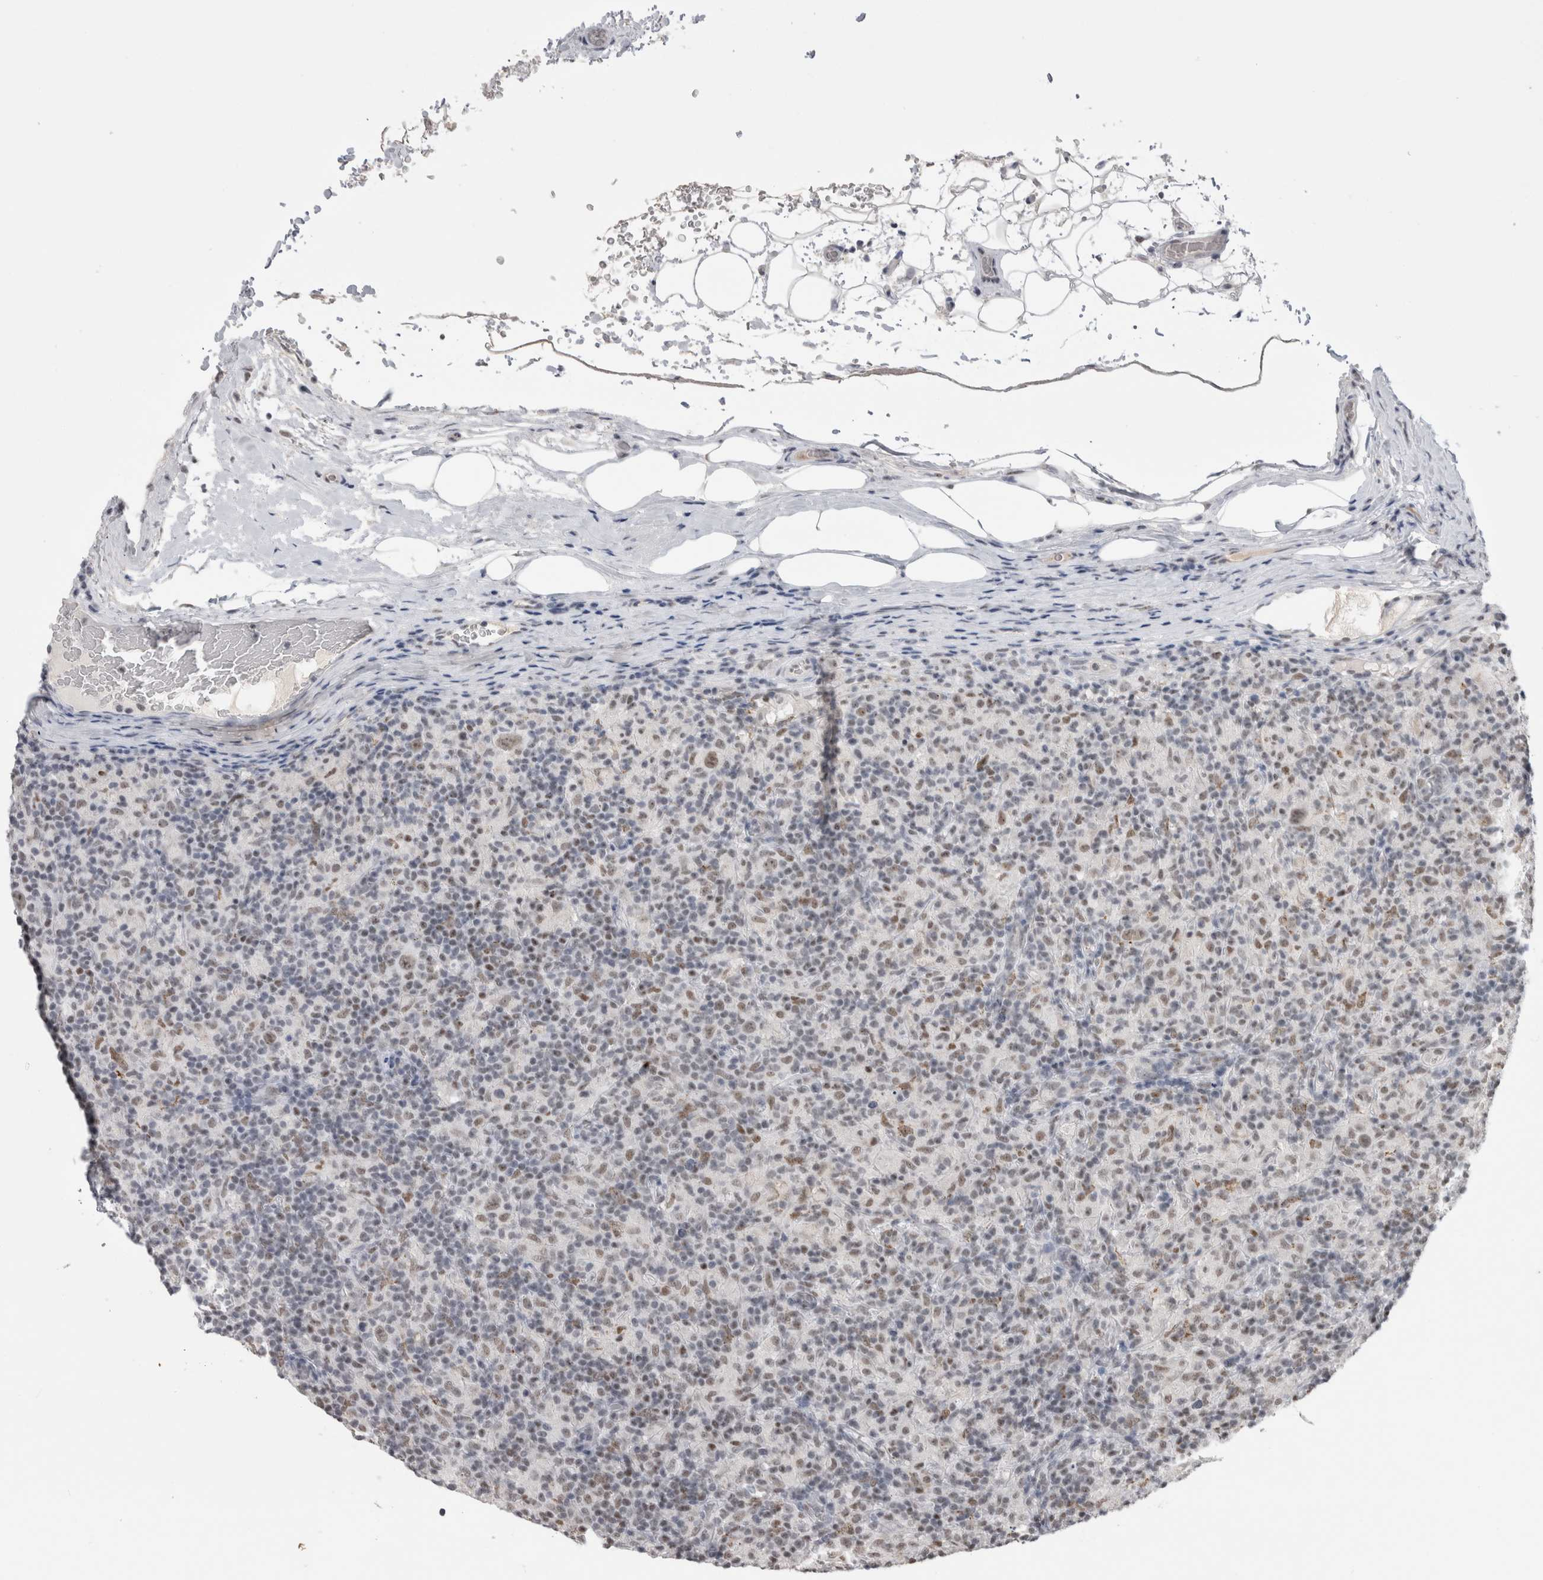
{"staining": {"intensity": "weak", "quantity": ">75%", "location": "nuclear"}, "tissue": "lymphoma", "cell_type": "Tumor cells", "image_type": "cancer", "snomed": [{"axis": "morphology", "description": "Hodgkin's disease, NOS"}, {"axis": "topography", "description": "Lymph node"}], "caption": "Hodgkin's disease stained with a protein marker exhibits weak staining in tumor cells.", "gene": "DAXX", "patient": {"sex": "male", "age": 70}}